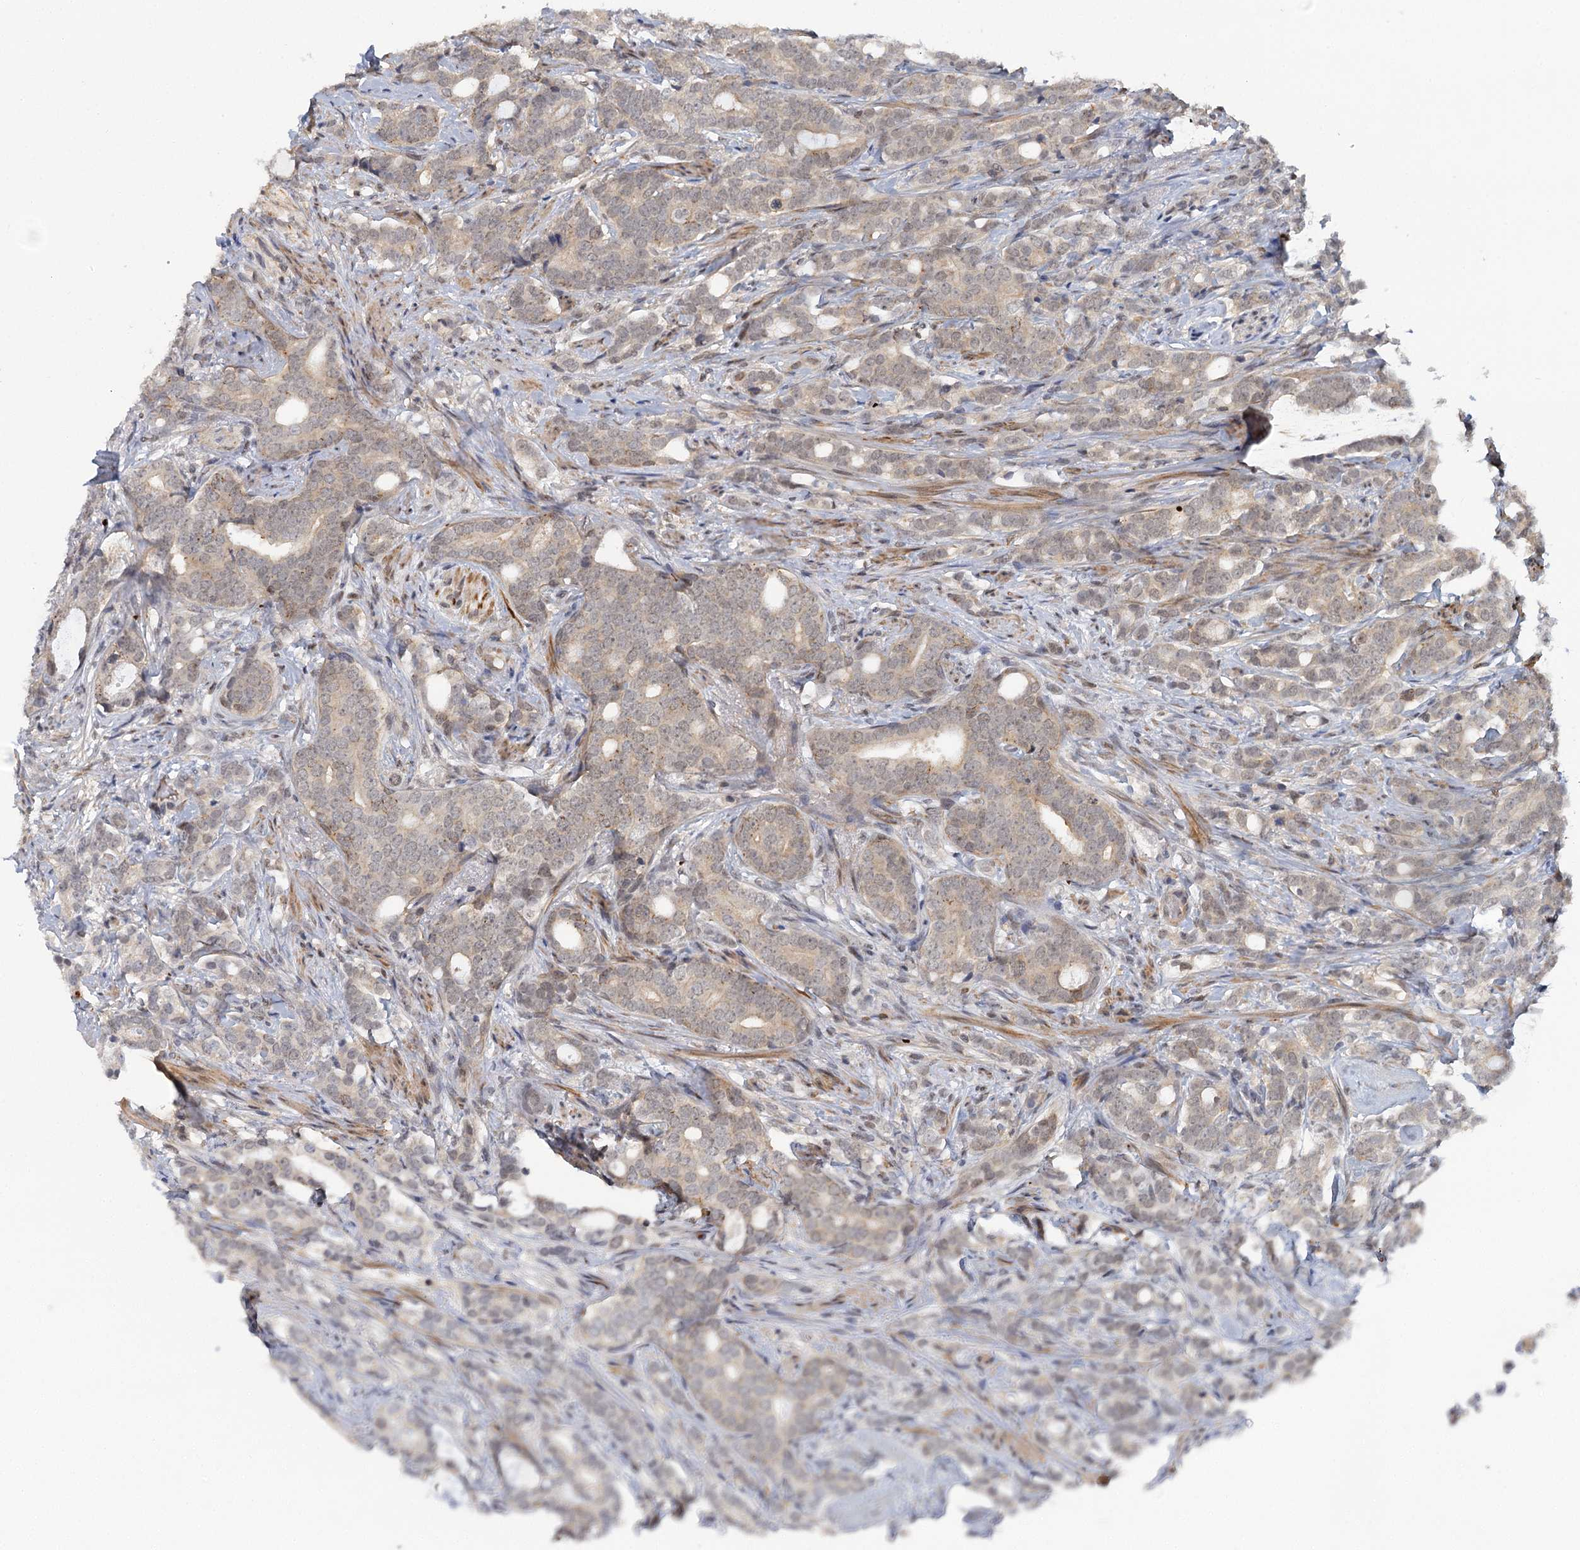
{"staining": {"intensity": "negative", "quantity": "none", "location": "none"}, "tissue": "prostate cancer", "cell_type": "Tumor cells", "image_type": "cancer", "snomed": [{"axis": "morphology", "description": "Adenocarcinoma, Low grade"}, {"axis": "topography", "description": "Prostate"}], "caption": "Tumor cells are negative for protein expression in human prostate cancer (adenocarcinoma (low-grade)).", "gene": "GPATCH11", "patient": {"sex": "male", "age": 71}}